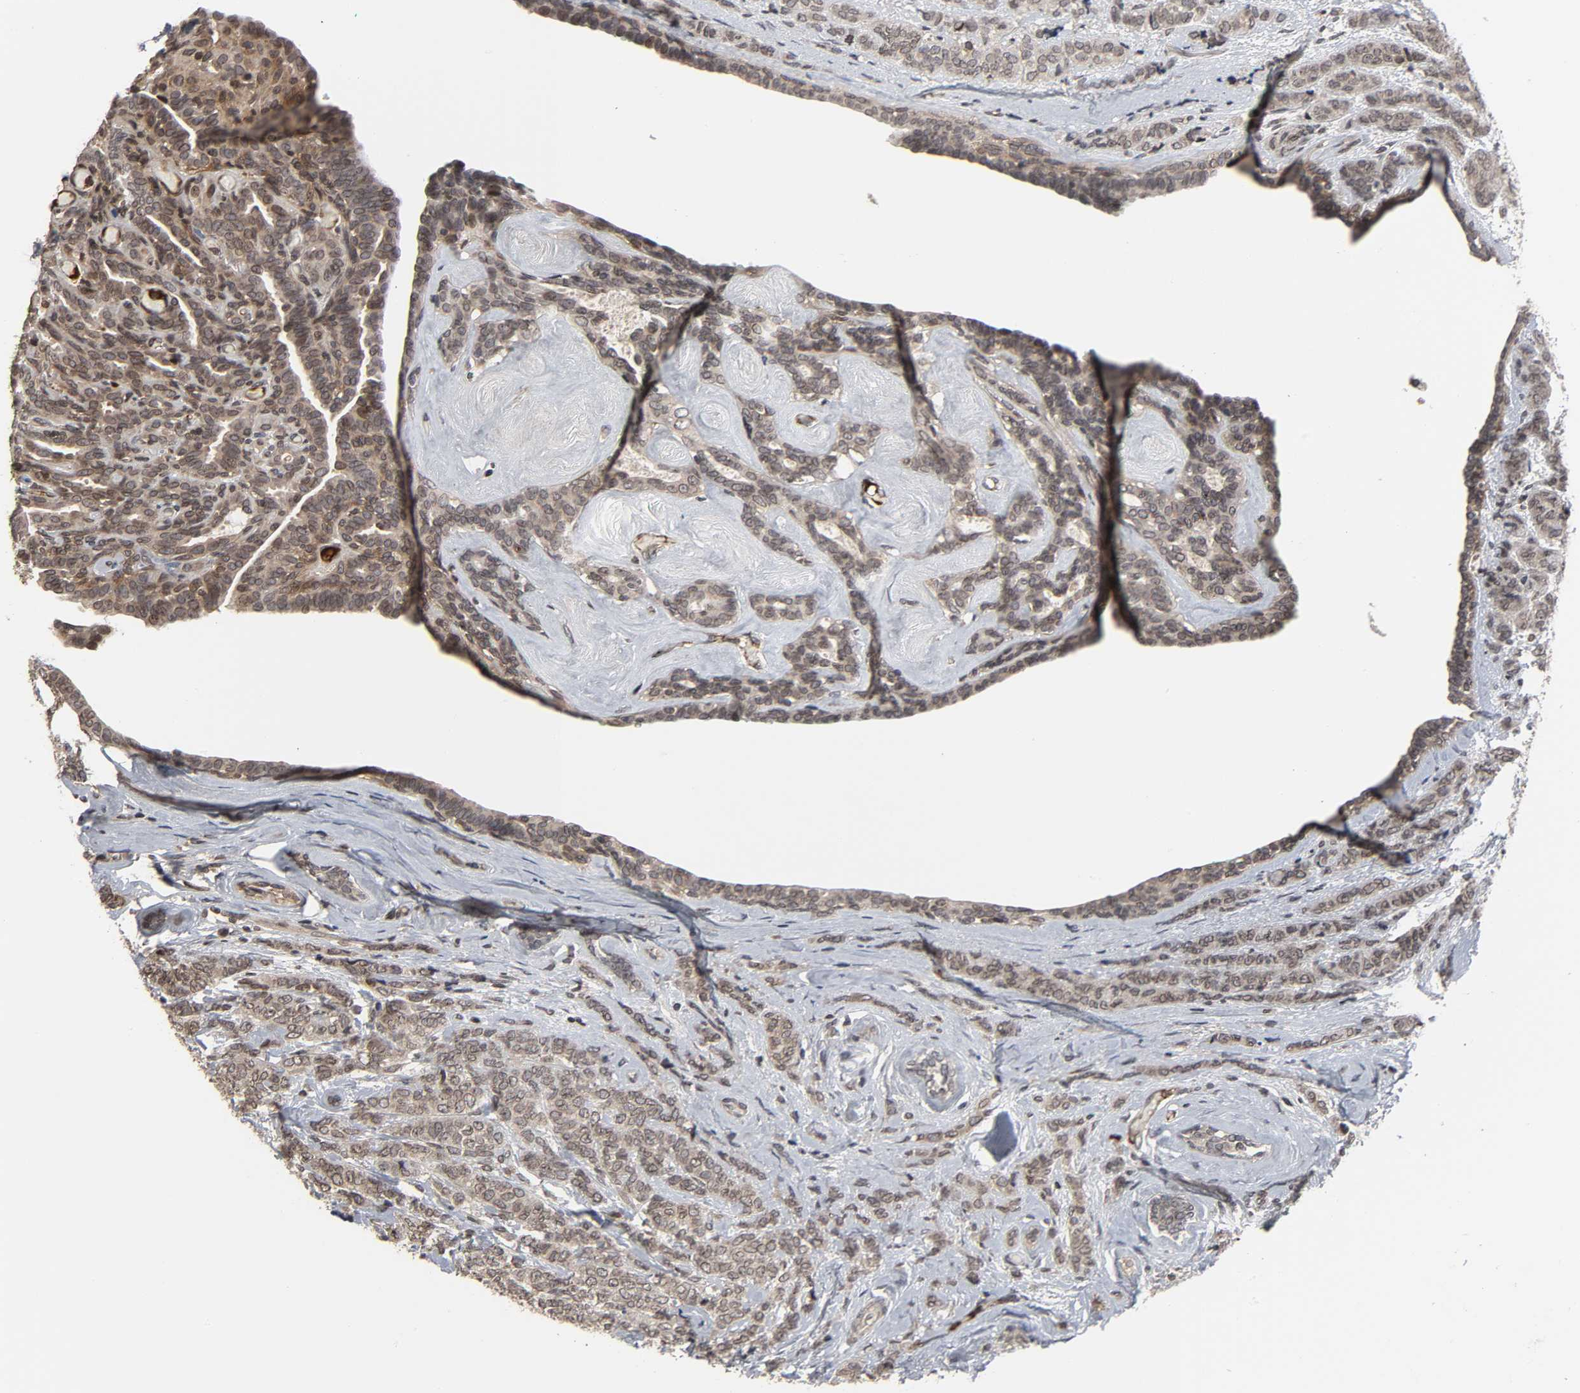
{"staining": {"intensity": "moderate", "quantity": ">75%", "location": "cytoplasmic/membranous,nuclear"}, "tissue": "breast cancer", "cell_type": "Tumor cells", "image_type": "cancer", "snomed": [{"axis": "morphology", "description": "Lobular carcinoma"}, {"axis": "topography", "description": "Breast"}], "caption": "Tumor cells demonstrate medium levels of moderate cytoplasmic/membranous and nuclear staining in approximately >75% of cells in human breast cancer (lobular carcinoma). (DAB (3,3'-diaminobenzidine) IHC with brightfield microscopy, high magnification).", "gene": "CPN2", "patient": {"sex": "female", "age": 60}}